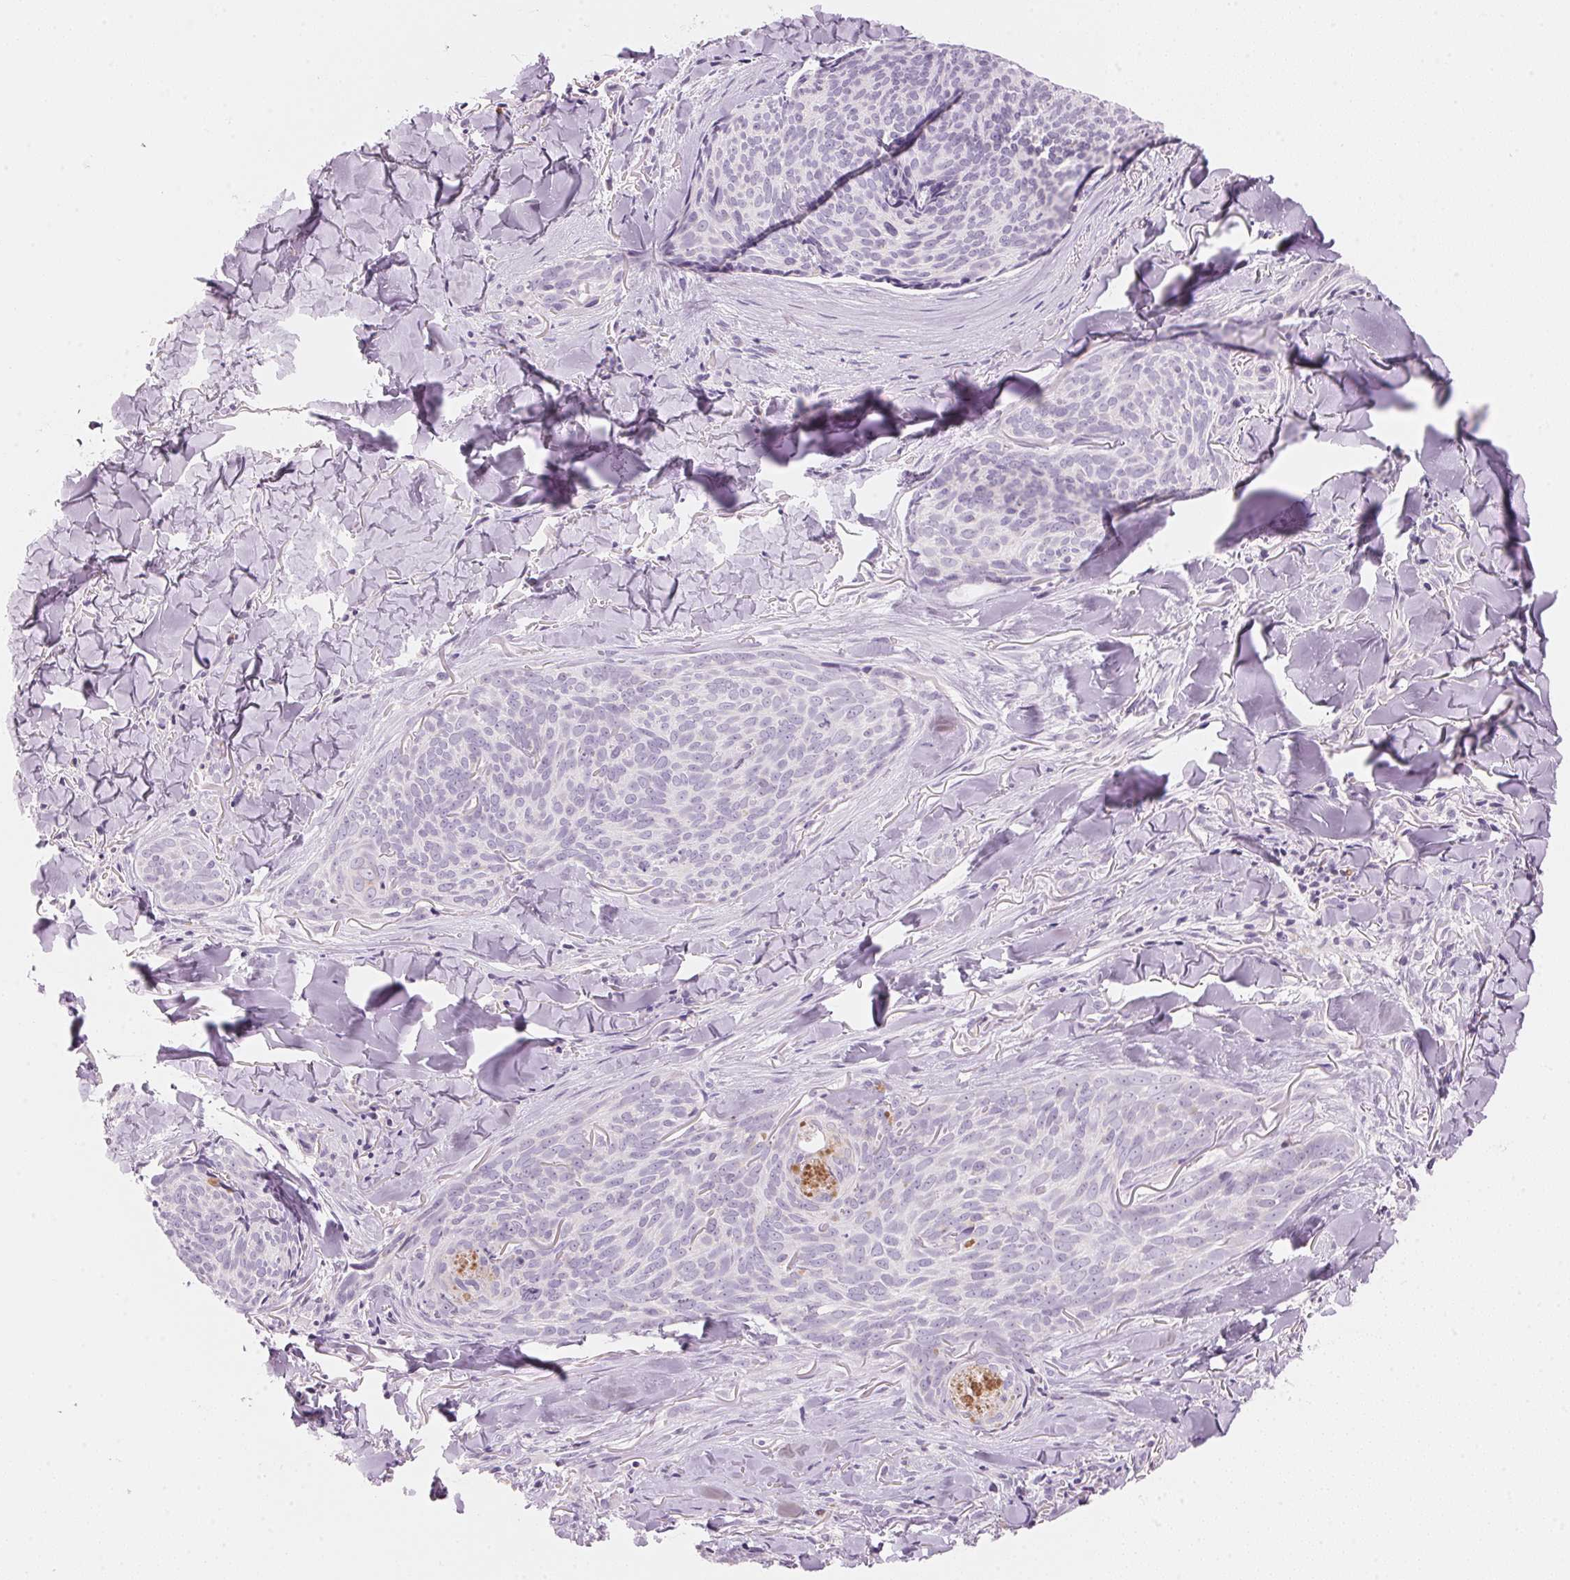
{"staining": {"intensity": "negative", "quantity": "none", "location": "none"}, "tissue": "skin cancer", "cell_type": "Tumor cells", "image_type": "cancer", "snomed": [{"axis": "morphology", "description": "Basal cell carcinoma"}, {"axis": "topography", "description": "Skin"}], "caption": "Immunohistochemical staining of basal cell carcinoma (skin) exhibits no significant positivity in tumor cells.", "gene": "HOXB13", "patient": {"sex": "female", "age": 82}}